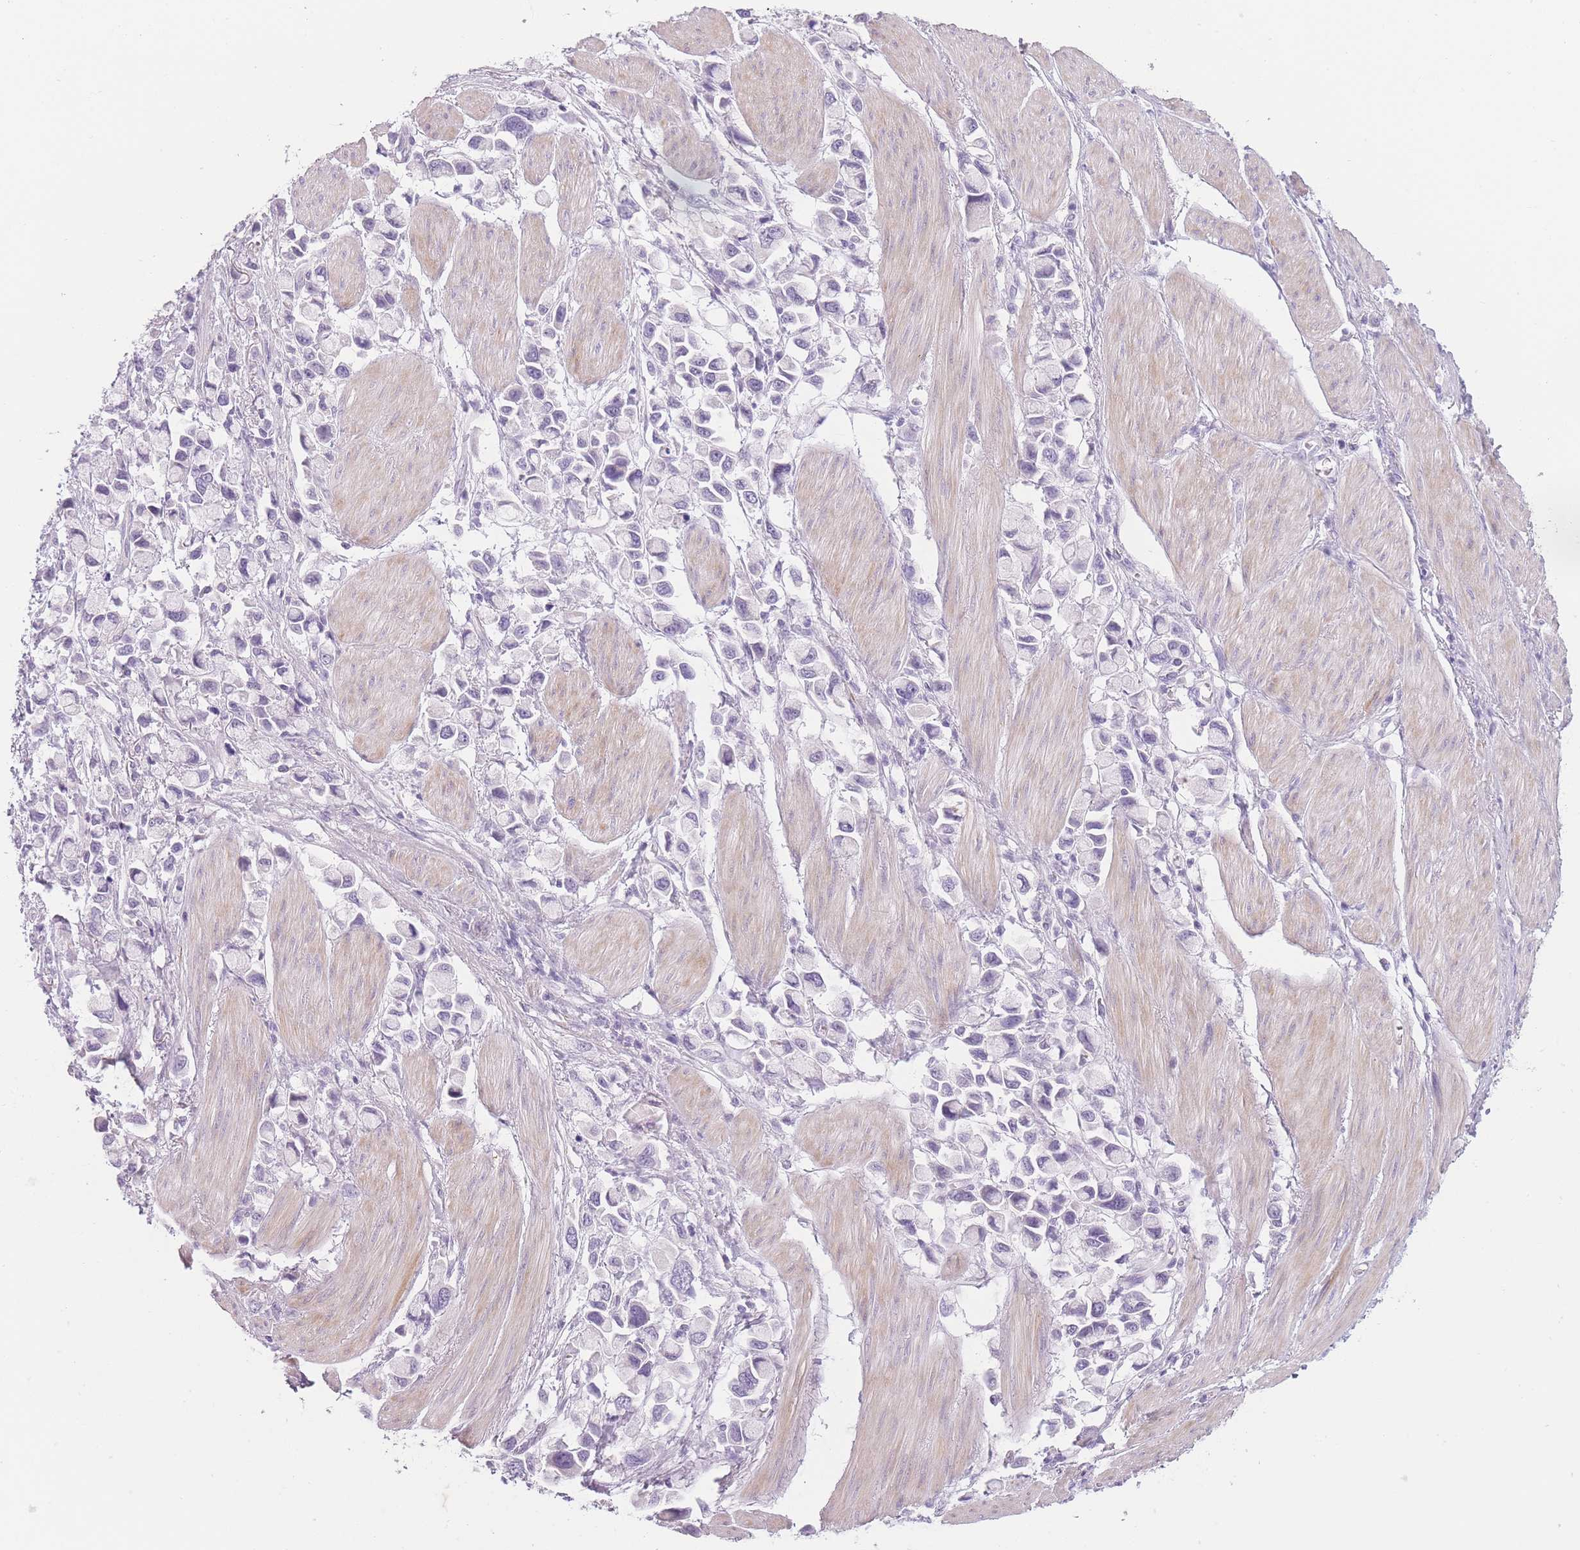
{"staining": {"intensity": "negative", "quantity": "none", "location": "none"}, "tissue": "stomach cancer", "cell_type": "Tumor cells", "image_type": "cancer", "snomed": [{"axis": "morphology", "description": "Adenocarcinoma, NOS"}, {"axis": "topography", "description": "Stomach"}], "caption": "Image shows no significant protein positivity in tumor cells of stomach adenocarcinoma. (DAB (3,3'-diaminobenzidine) immunohistochemistry visualized using brightfield microscopy, high magnification).", "gene": "TMEM236", "patient": {"sex": "female", "age": 81}}